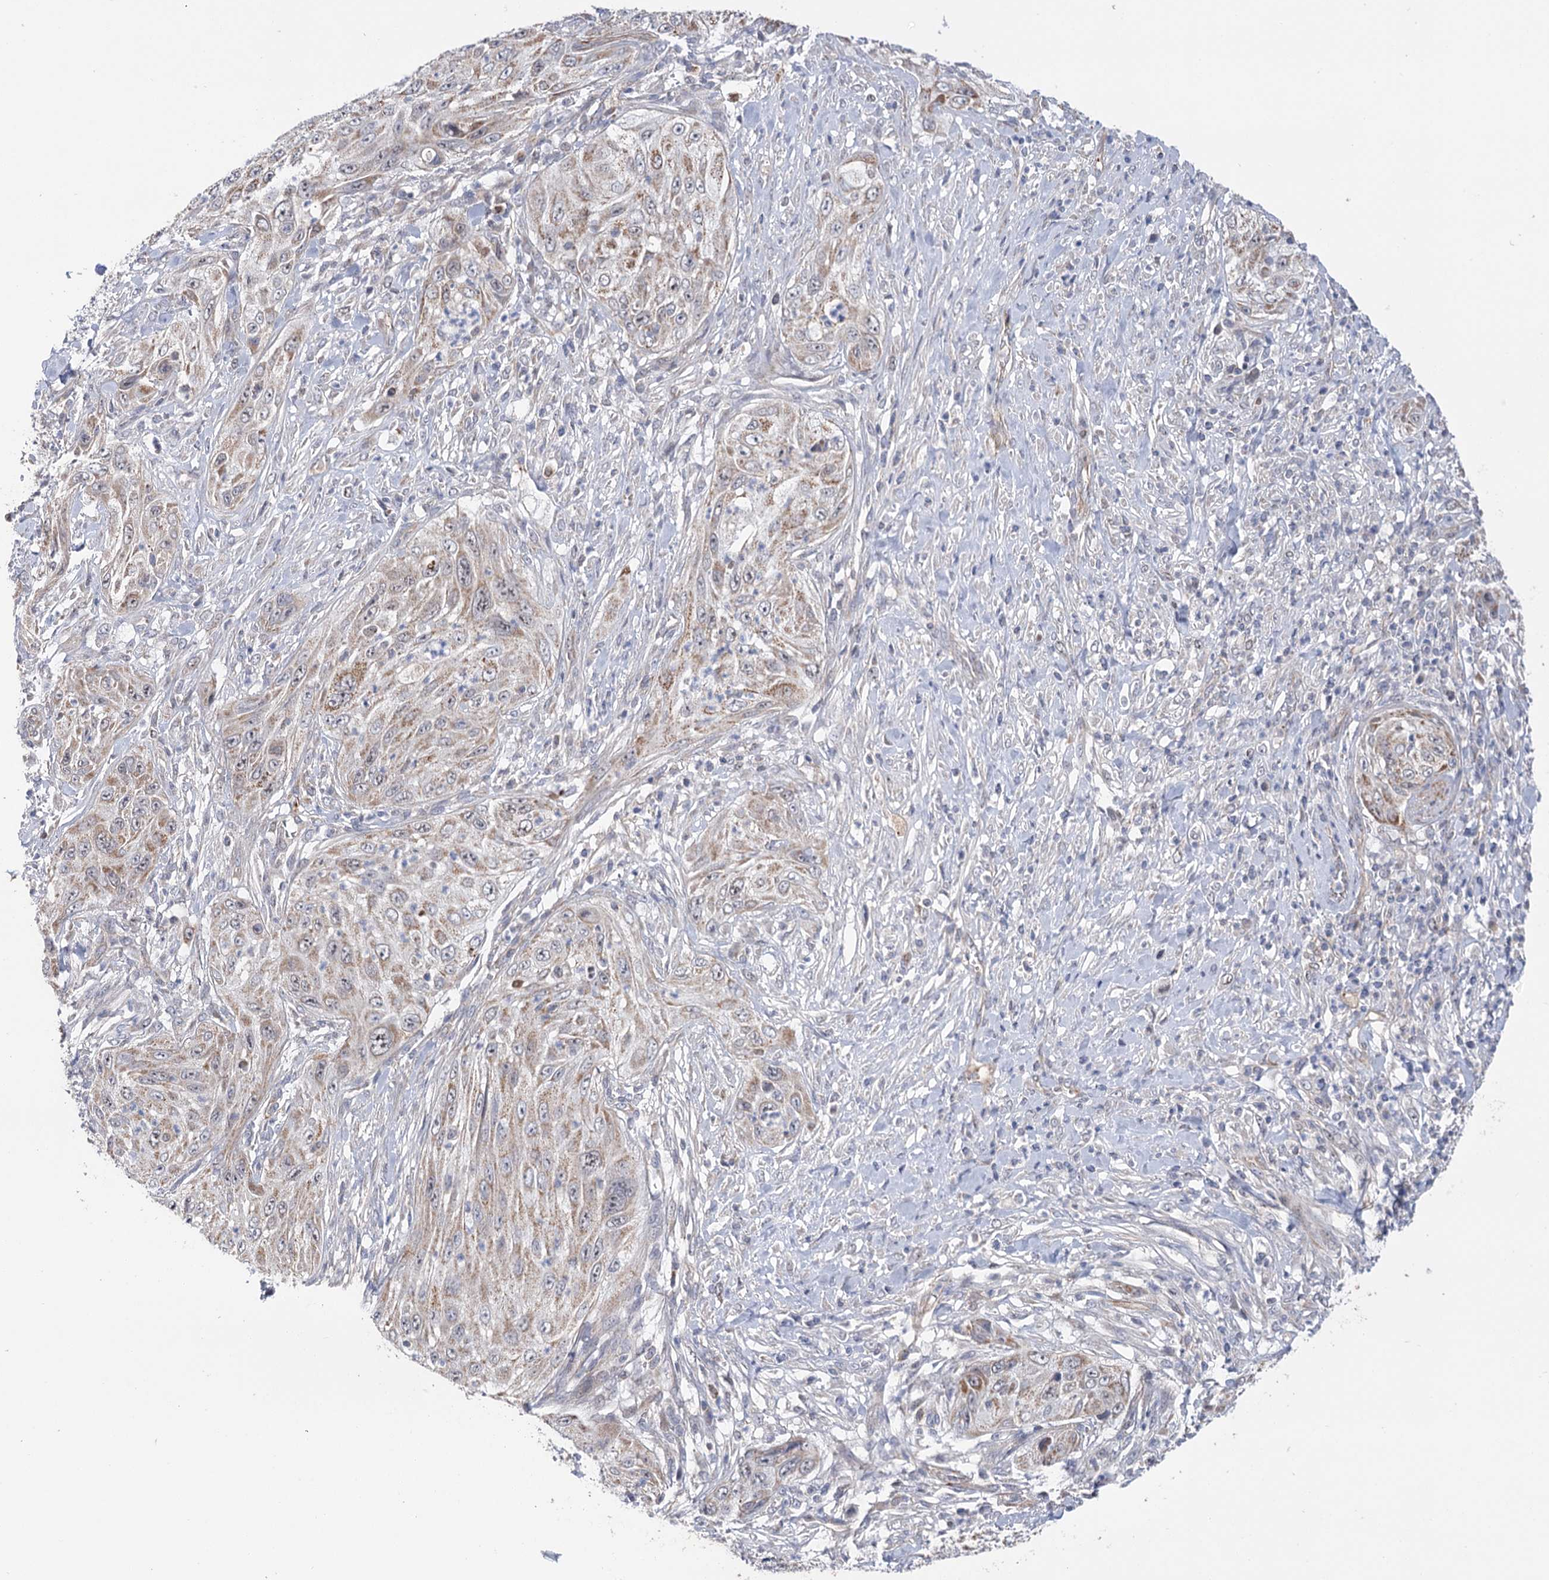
{"staining": {"intensity": "weak", "quantity": "25%-75%", "location": "cytoplasmic/membranous"}, "tissue": "cervical cancer", "cell_type": "Tumor cells", "image_type": "cancer", "snomed": [{"axis": "morphology", "description": "Squamous cell carcinoma, NOS"}, {"axis": "topography", "description": "Cervix"}], "caption": "Immunohistochemical staining of cervical cancer exhibits low levels of weak cytoplasmic/membranous staining in approximately 25%-75% of tumor cells.", "gene": "ECHDC3", "patient": {"sex": "female", "age": 42}}